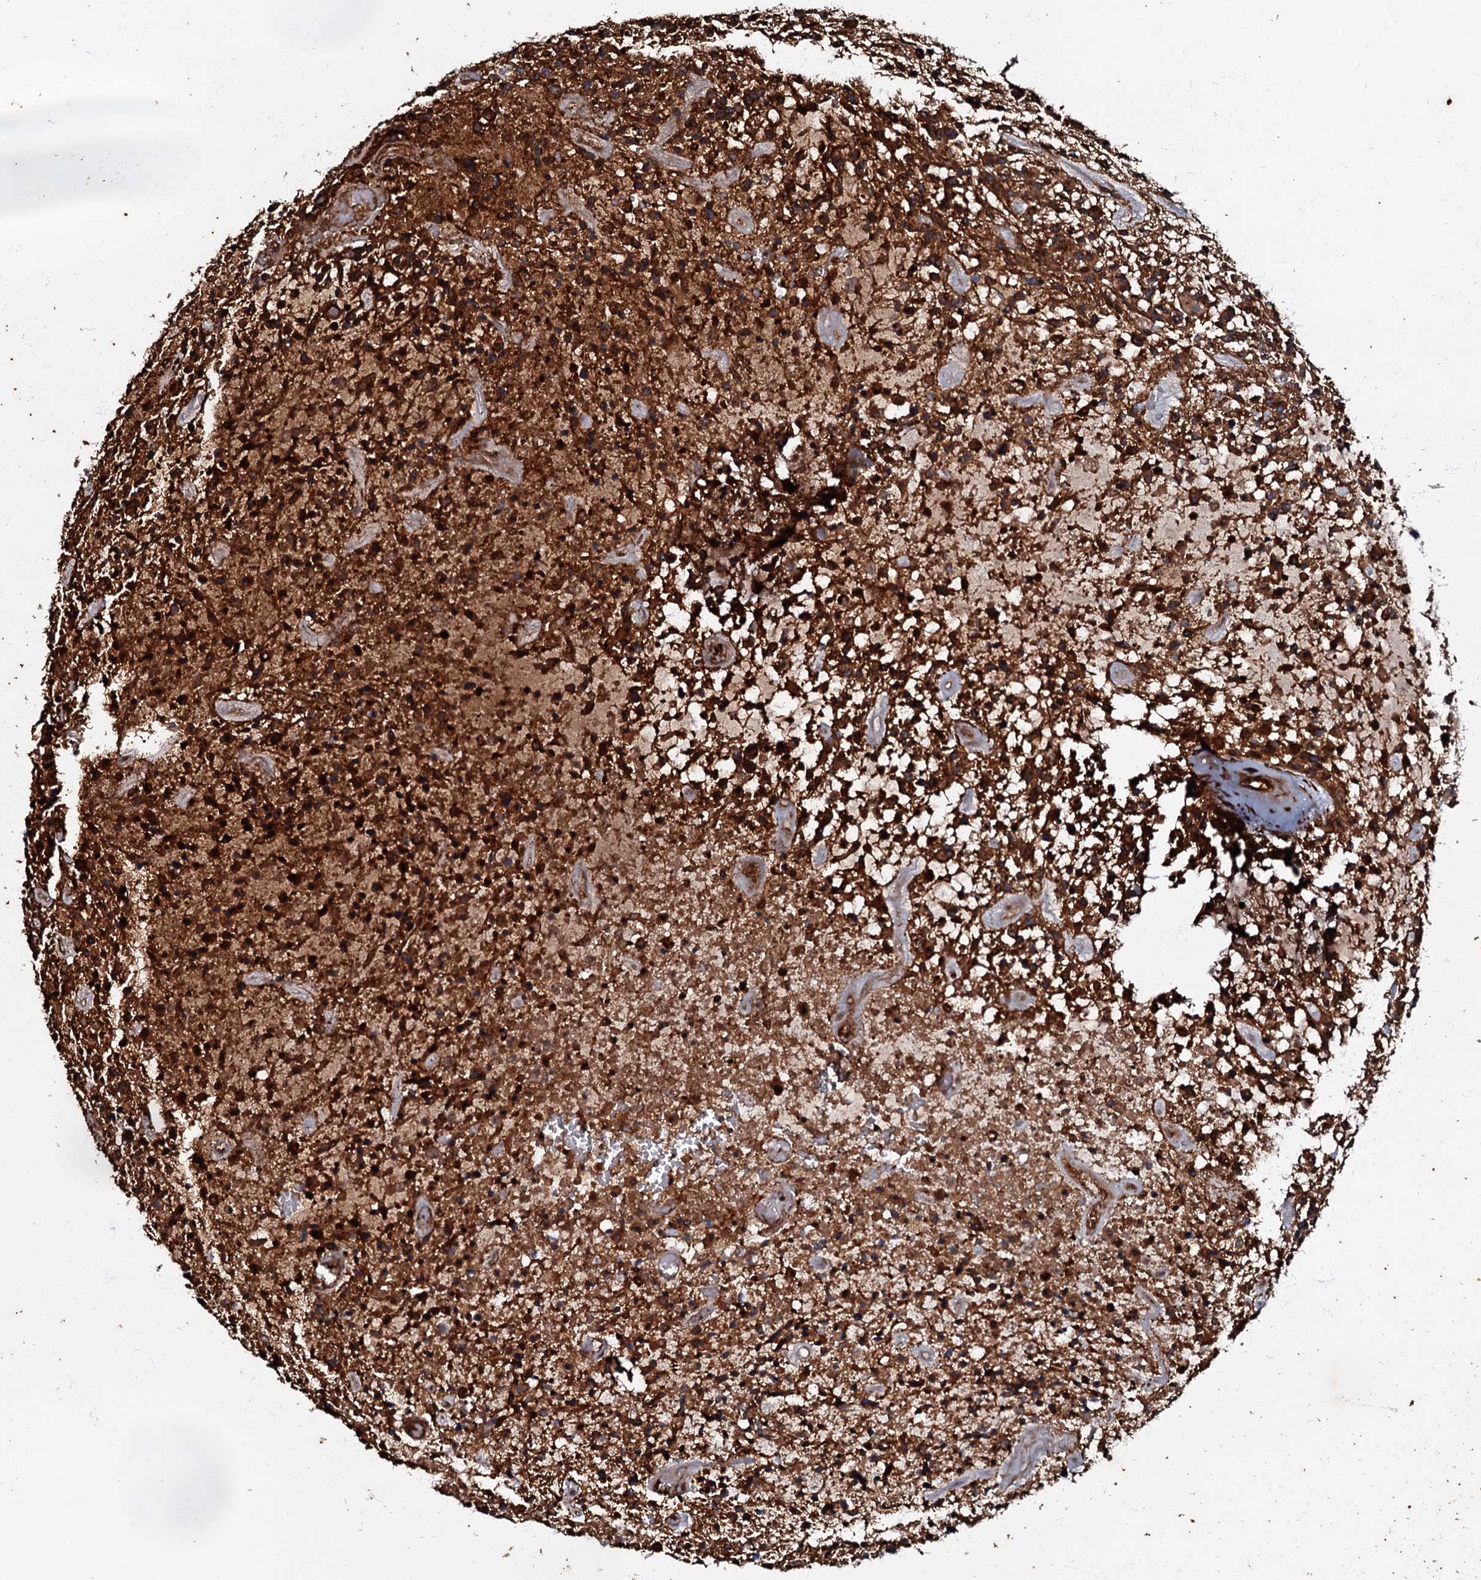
{"staining": {"intensity": "strong", "quantity": ">75%", "location": "cytoplasmic/membranous"}, "tissue": "glioma", "cell_type": "Tumor cells", "image_type": "cancer", "snomed": [{"axis": "morphology", "description": "Glioma, malignant, High grade"}, {"axis": "topography", "description": "Brain"}], "caption": "IHC micrograph of malignant glioma (high-grade) stained for a protein (brown), which demonstrates high levels of strong cytoplasmic/membranous staining in approximately >75% of tumor cells.", "gene": "BLOC1S6", "patient": {"sex": "male", "age": 47}}